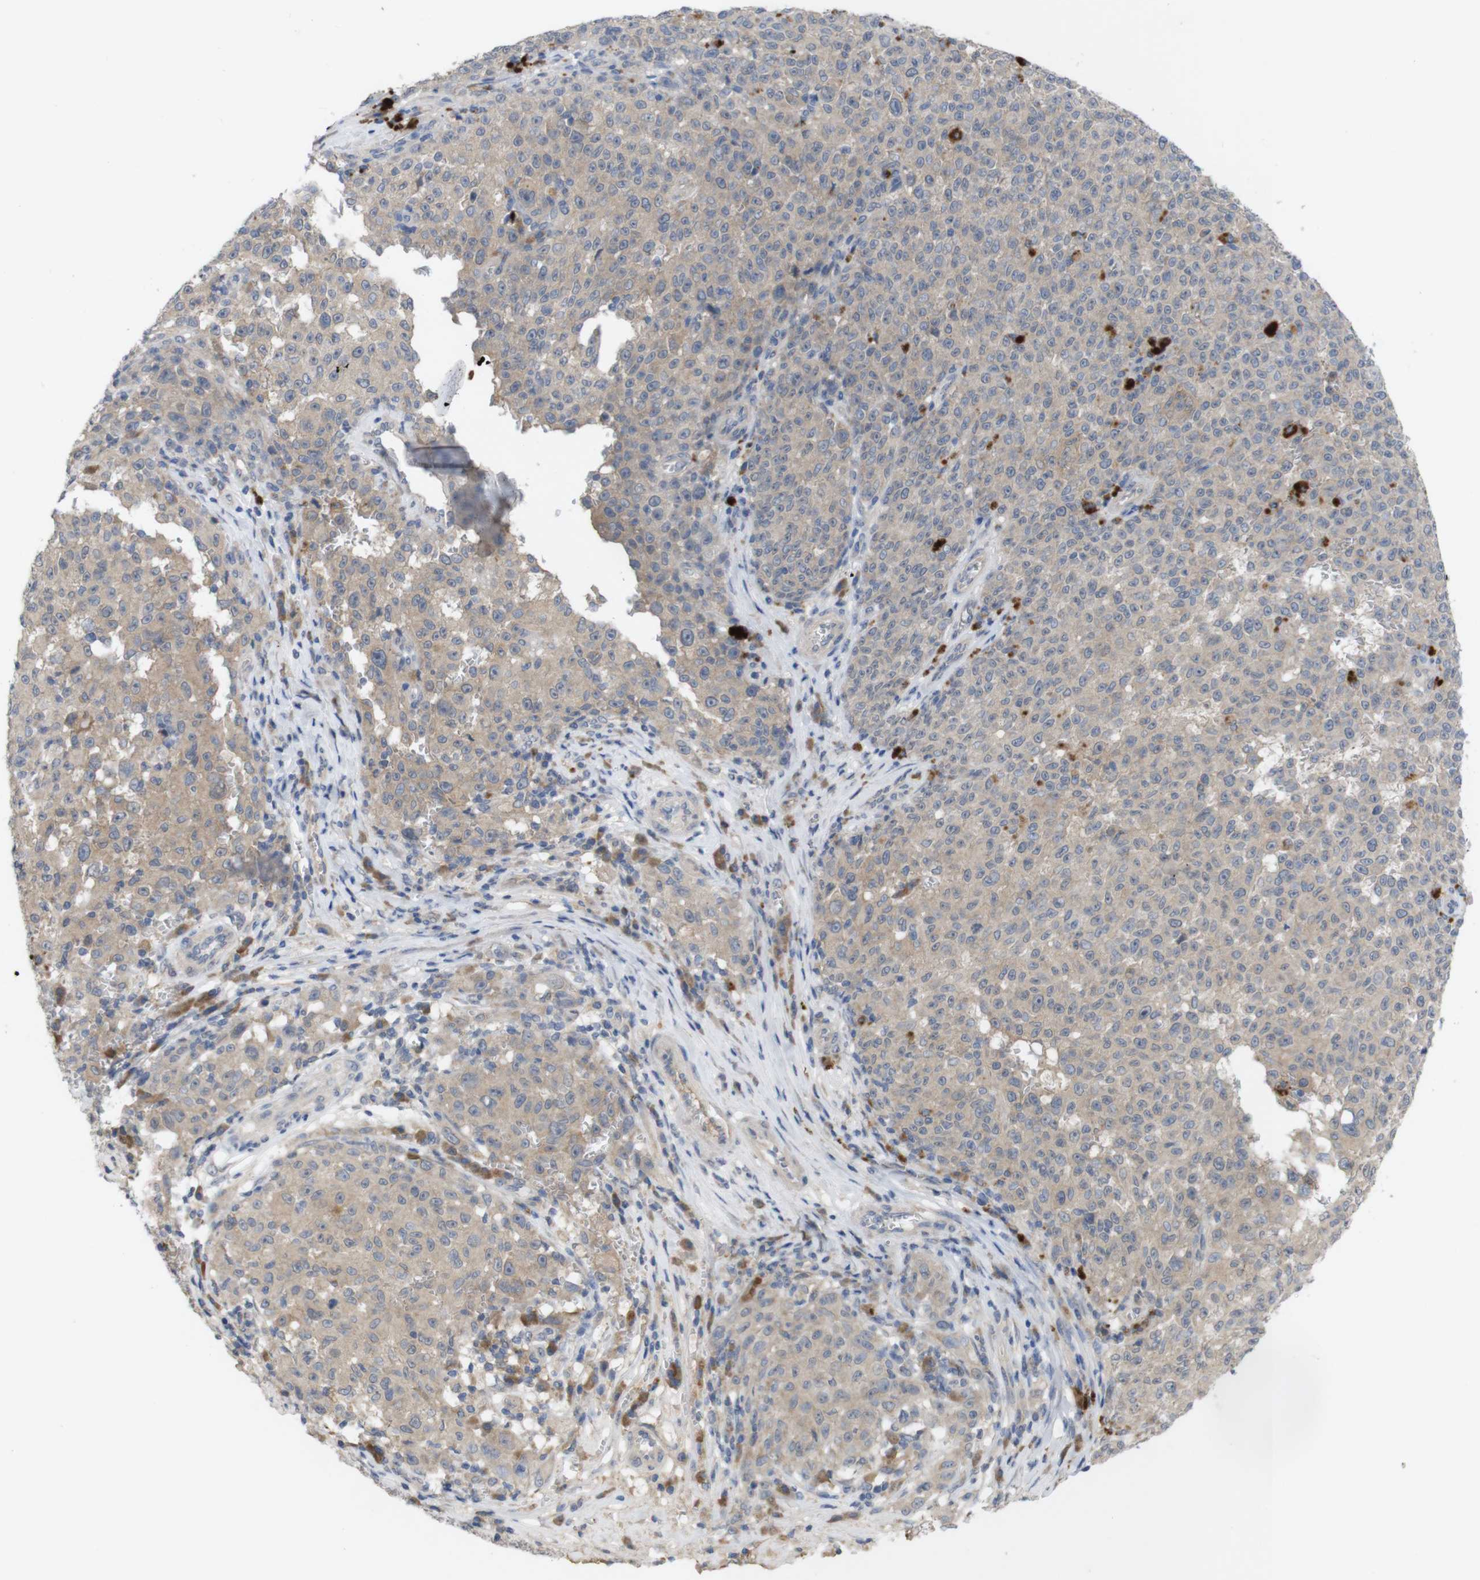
{"staining": {"intensity": "weak", "quantity": ">75%", "location": "cytoplasmic/membranous"}, "tissue": "melanoma", "cell_type": "Tumor cells", "image_type": "cancer", "snomed": [{"axis": "morphology", "description": "Malignant melanoma, NOS"}, {"axis": "topography", "description": "Skin"}], "caption": "Melanoma was stained to show a protein in brown. There is low levels of weak cytoplasmic/membranous positivity in about >75% of tumor cells.", "gene": "BCAR3", "patient": {"sex": "female", "age": 82}}